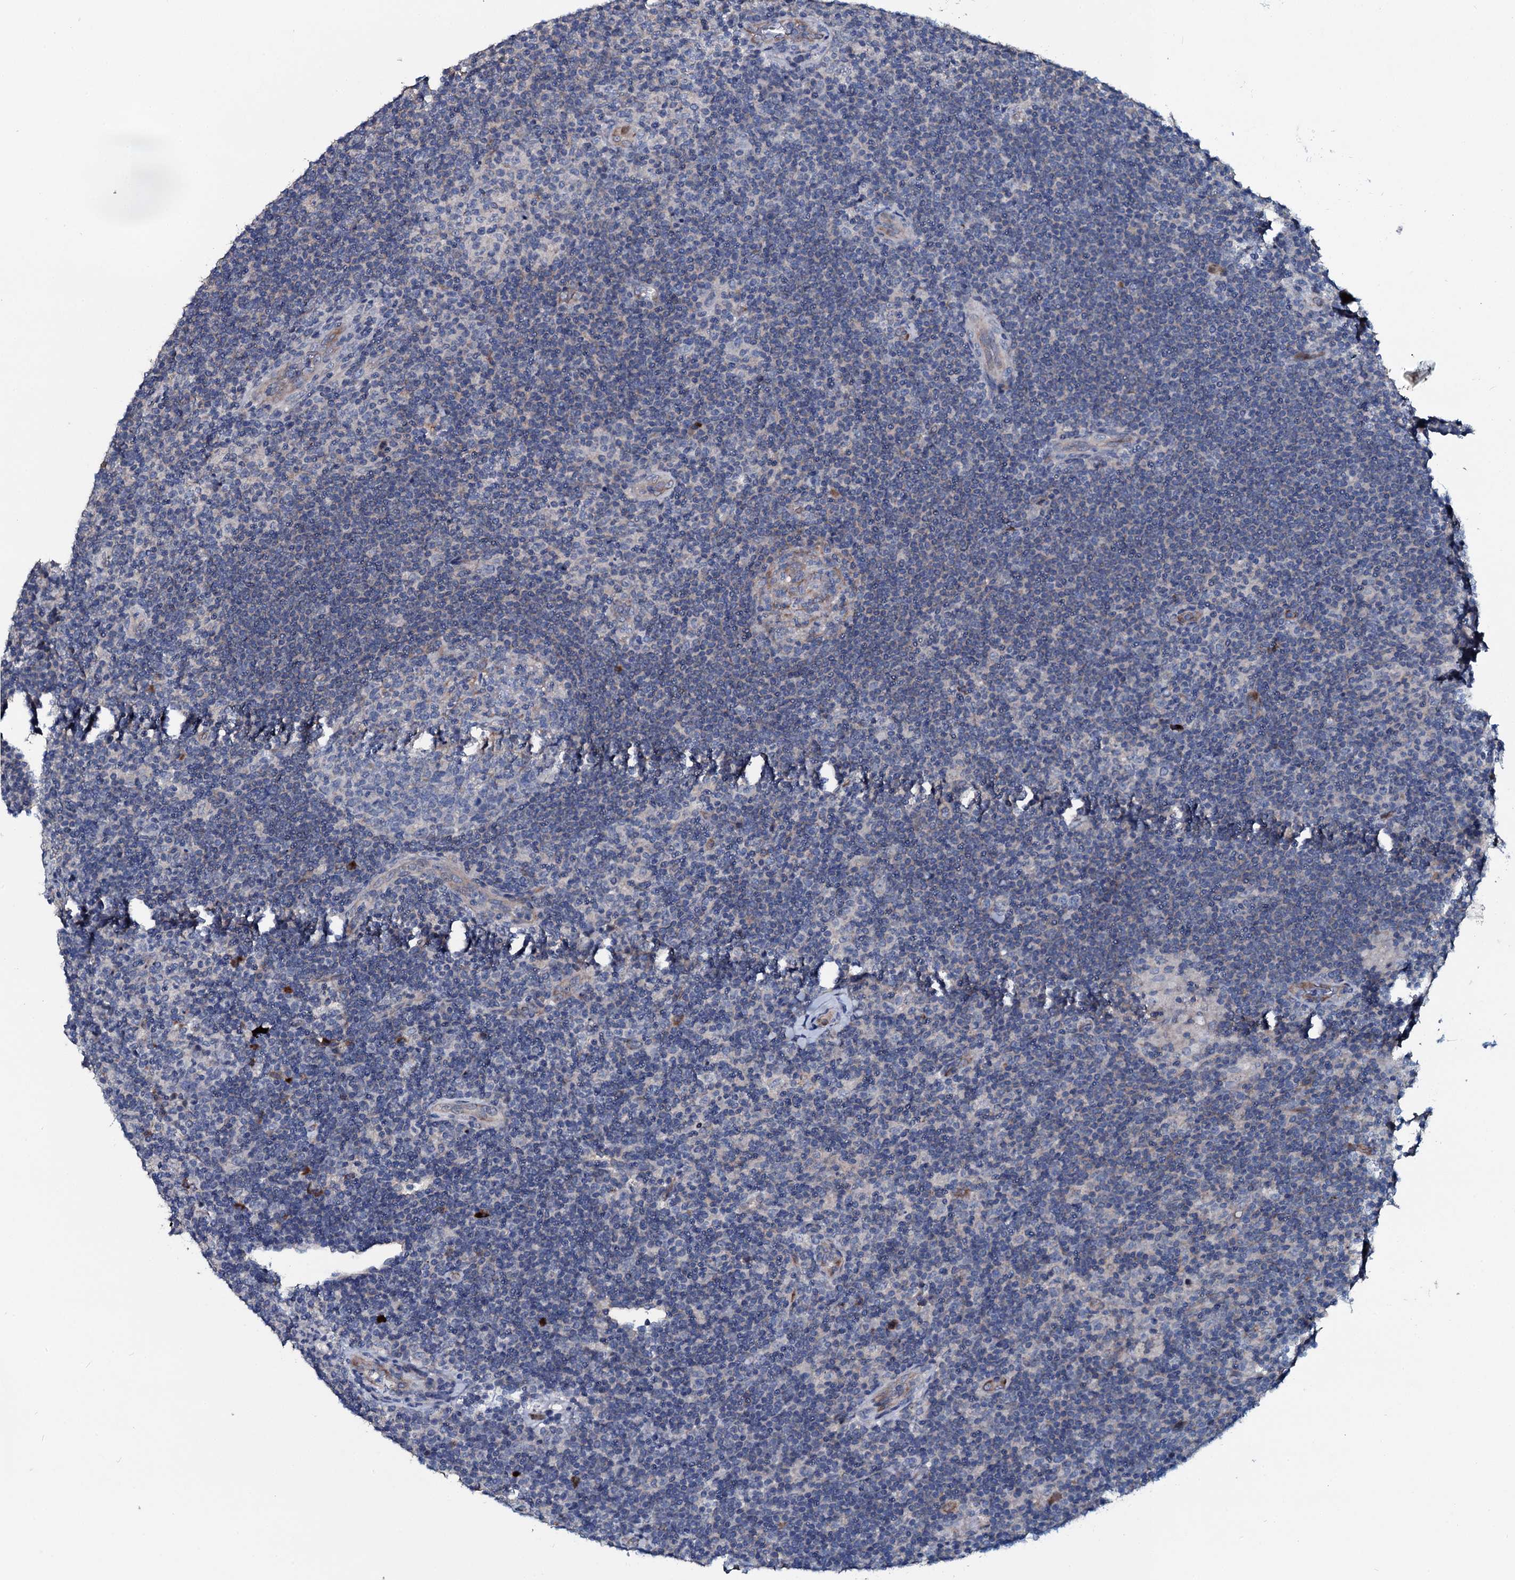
{"staining": {"intensity": "negative", "quantity": "none", "location": "none"}, "tissue": "lymphoma", "cell_type": "Tumor cells", "image_type": "cancer", "snomed": [{"axis": "morphology", "description": "Hodgkin's disease, NOS"}, {"axis": "topography", "description": "Lymph node"}], "caption": "A histopathology image of human lymphoma is negative for staining in tumor cells.", "gene": "IL12B", "patient": {"sex": "female", "age": 57}}